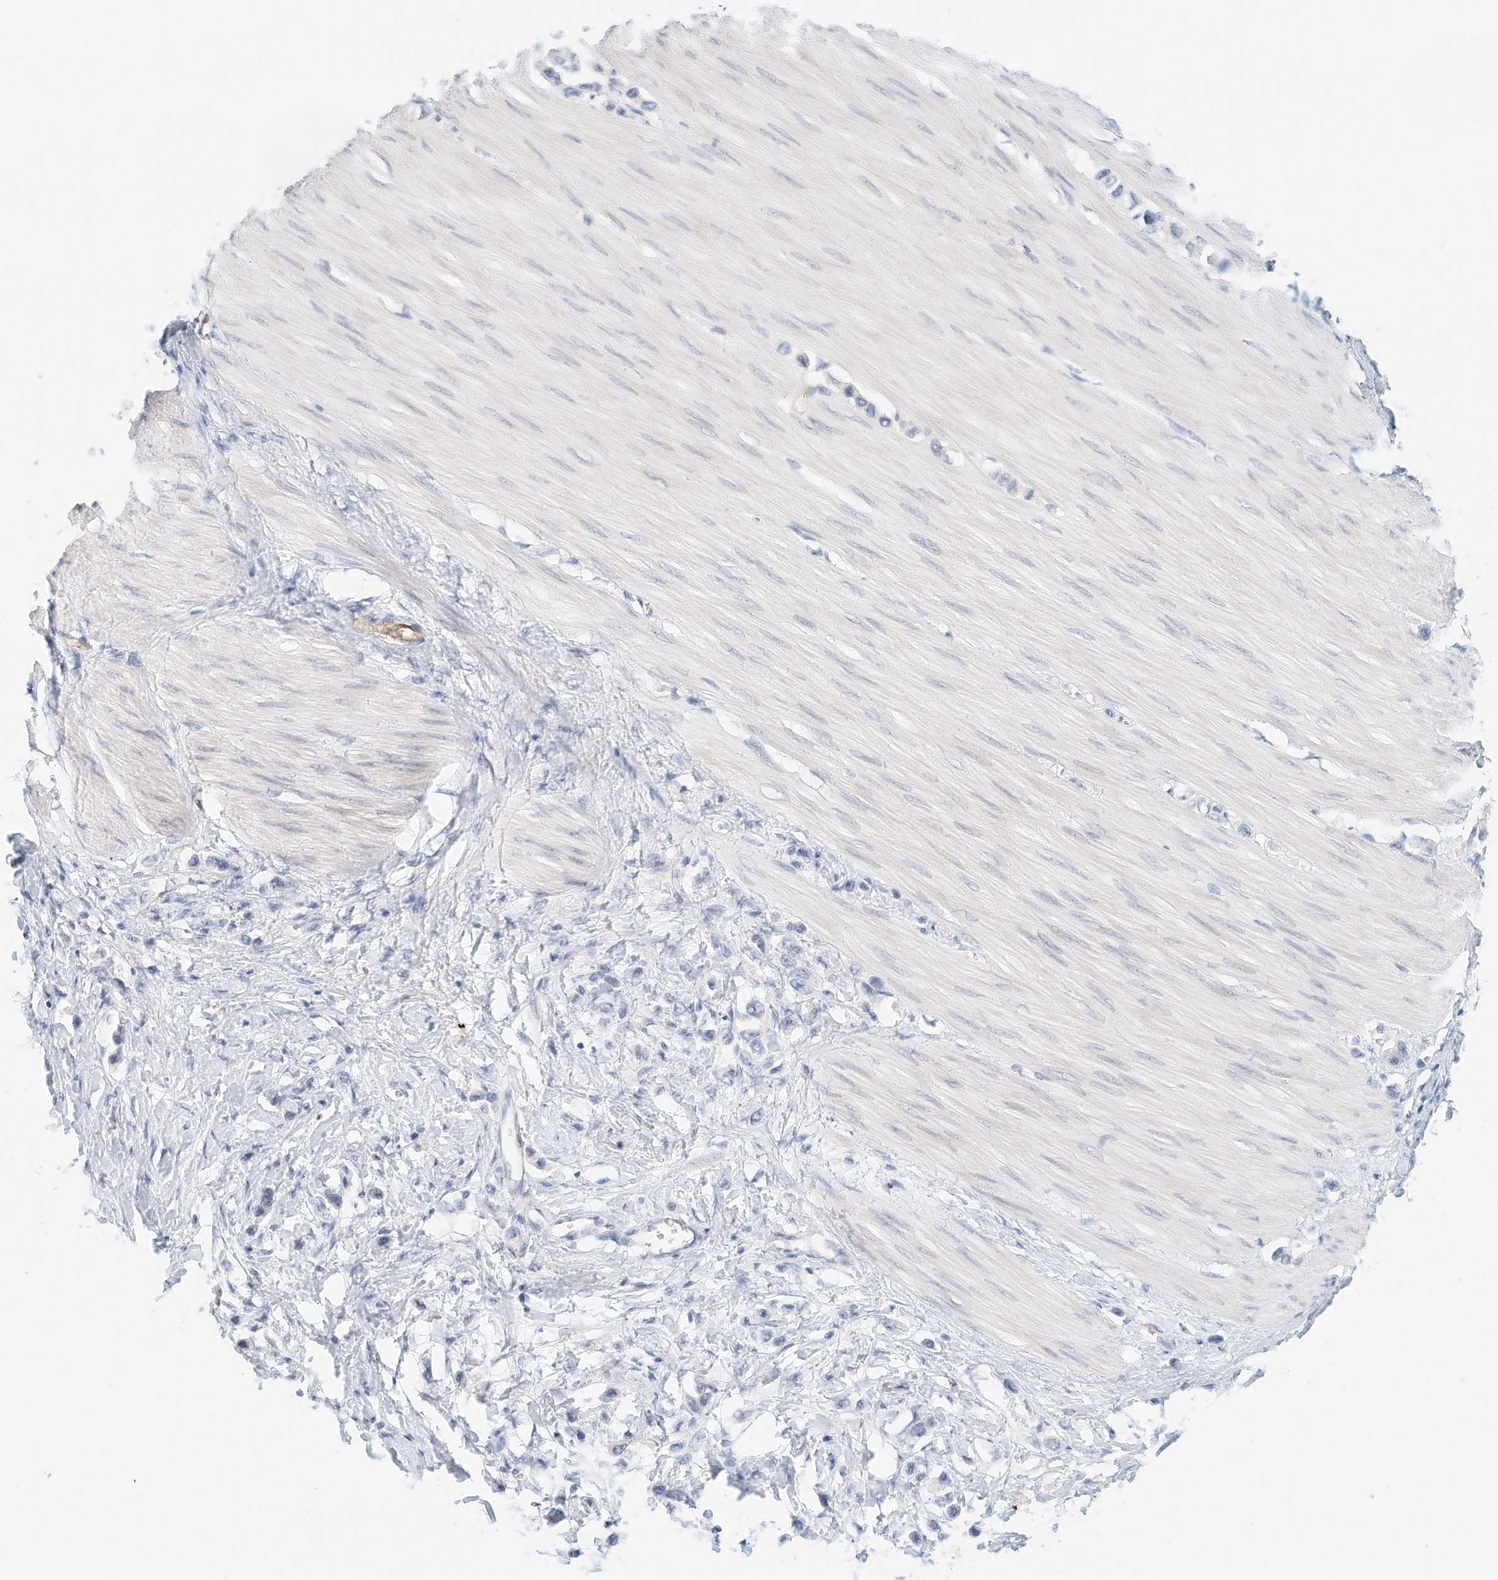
{"staining": {"intensity": "negative", "quantity": "none", "location": "none"}, "tissue": "stomach cancer", "cell_type": "Tumor cells", "image_type": "cancer", "snomed": [{"axis": "morphology", "description": "Adenocarcinoma, NOS"}, {"axis": "topography", "description": "Stomach"}], "caption": "IHC image of human stomach cancer (adenocarcinoma) stained for a protein (brown), which shows no staining in tumor cells.", "gene": "ARHGAP28", "patient": {"sex": "female", "age": 65}}